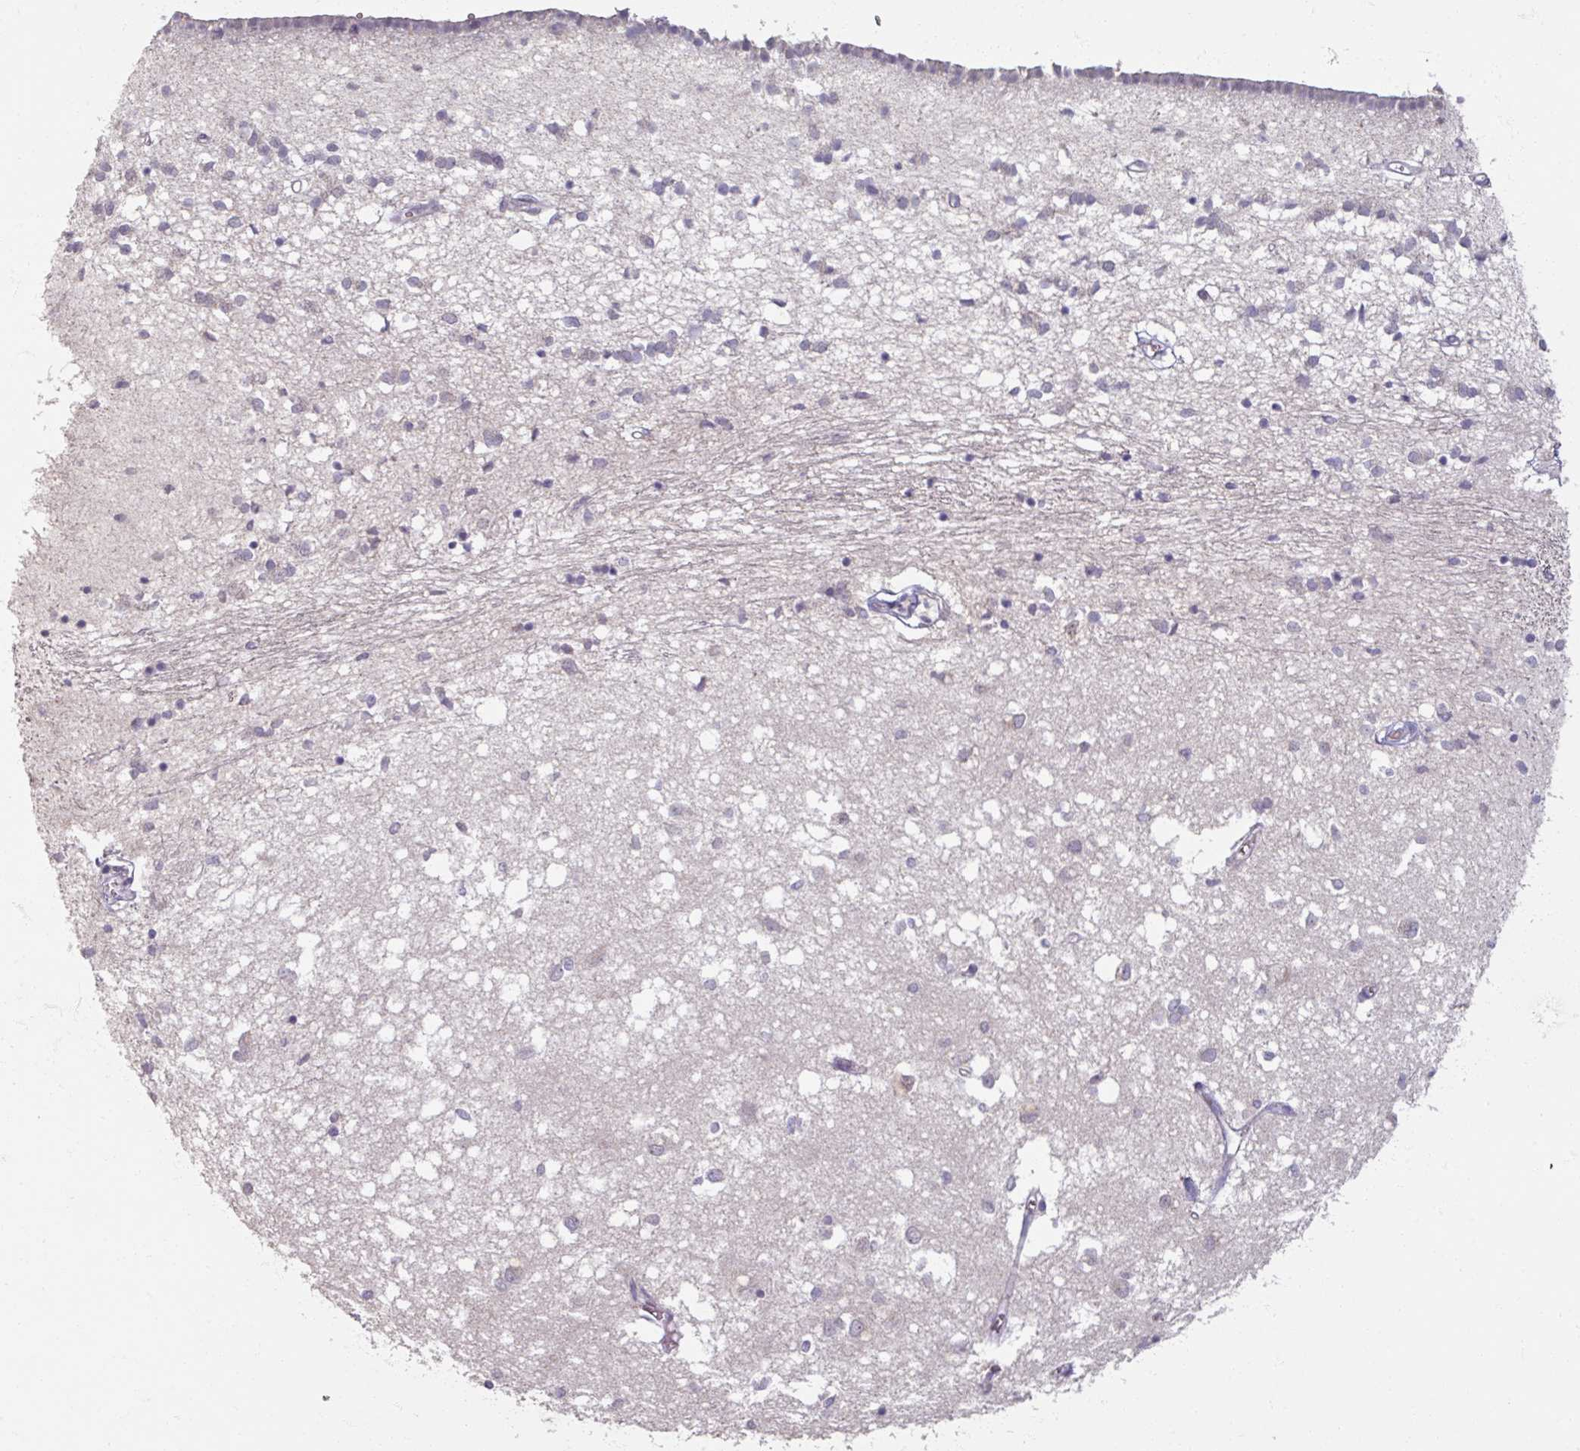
{"staining": {"intensity": "negative", "quantity": "none", "location": "none"}, "tissue": "caudate", "cell_type": "Glial cells", "image_type": "normal", "snomed": [{"axis": "morphology", "description": "Normal tissue, NOS"}, {"axis": "topography", "description": "Lateral ventricle wall"}], "caption": "Micrograph shows no protein positivity in glial cells of unremarkable caudate. The staining was performed using DAB to visualize the protein expression in brown, while the nuclei were stained in blue with hematoxylin (Magnification: 20x).", "gene": "SOX11", "patient": {"sex": "male", "age": 70}}